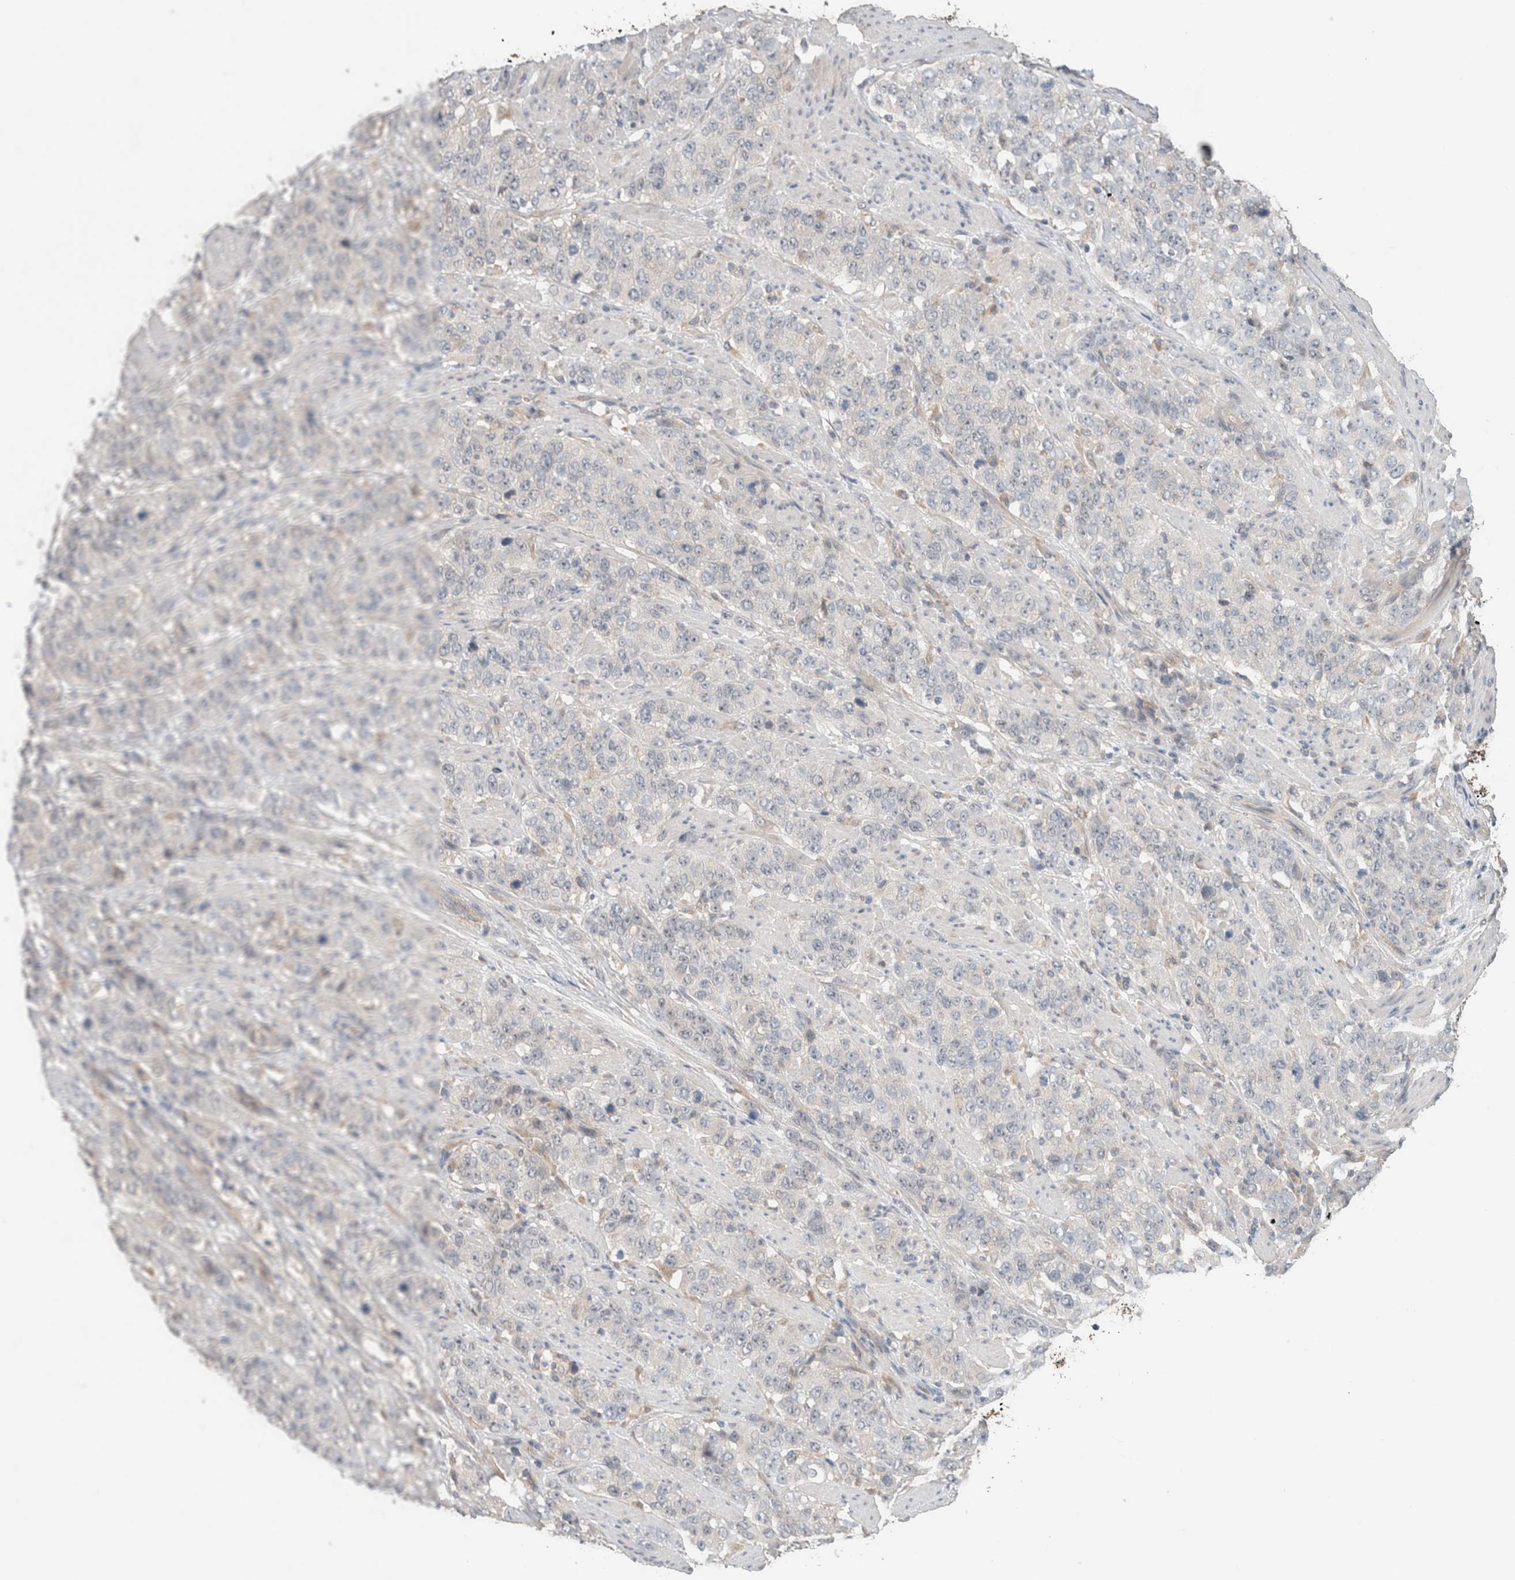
{"staining": {"intensity": "negative", "quantity": "none", "location": "none"}, "tissue": "stomach cancer", "cell_type": "Tumor cells", "image_type": "cancer", "snomed": [{"axis": "morphology", "description": "Adenocarcinoma, NOS"}, {"axis": "topography", "description": "Stomach"}], "caption": "An IHC micrograph of stomach cancer (adenocarcinoma) is shown. There is no staining in tumor cells of stomach cancer (adenocarcinoma).", "gene": "CA13", "patient": {"sex": "male", "age": 48}}